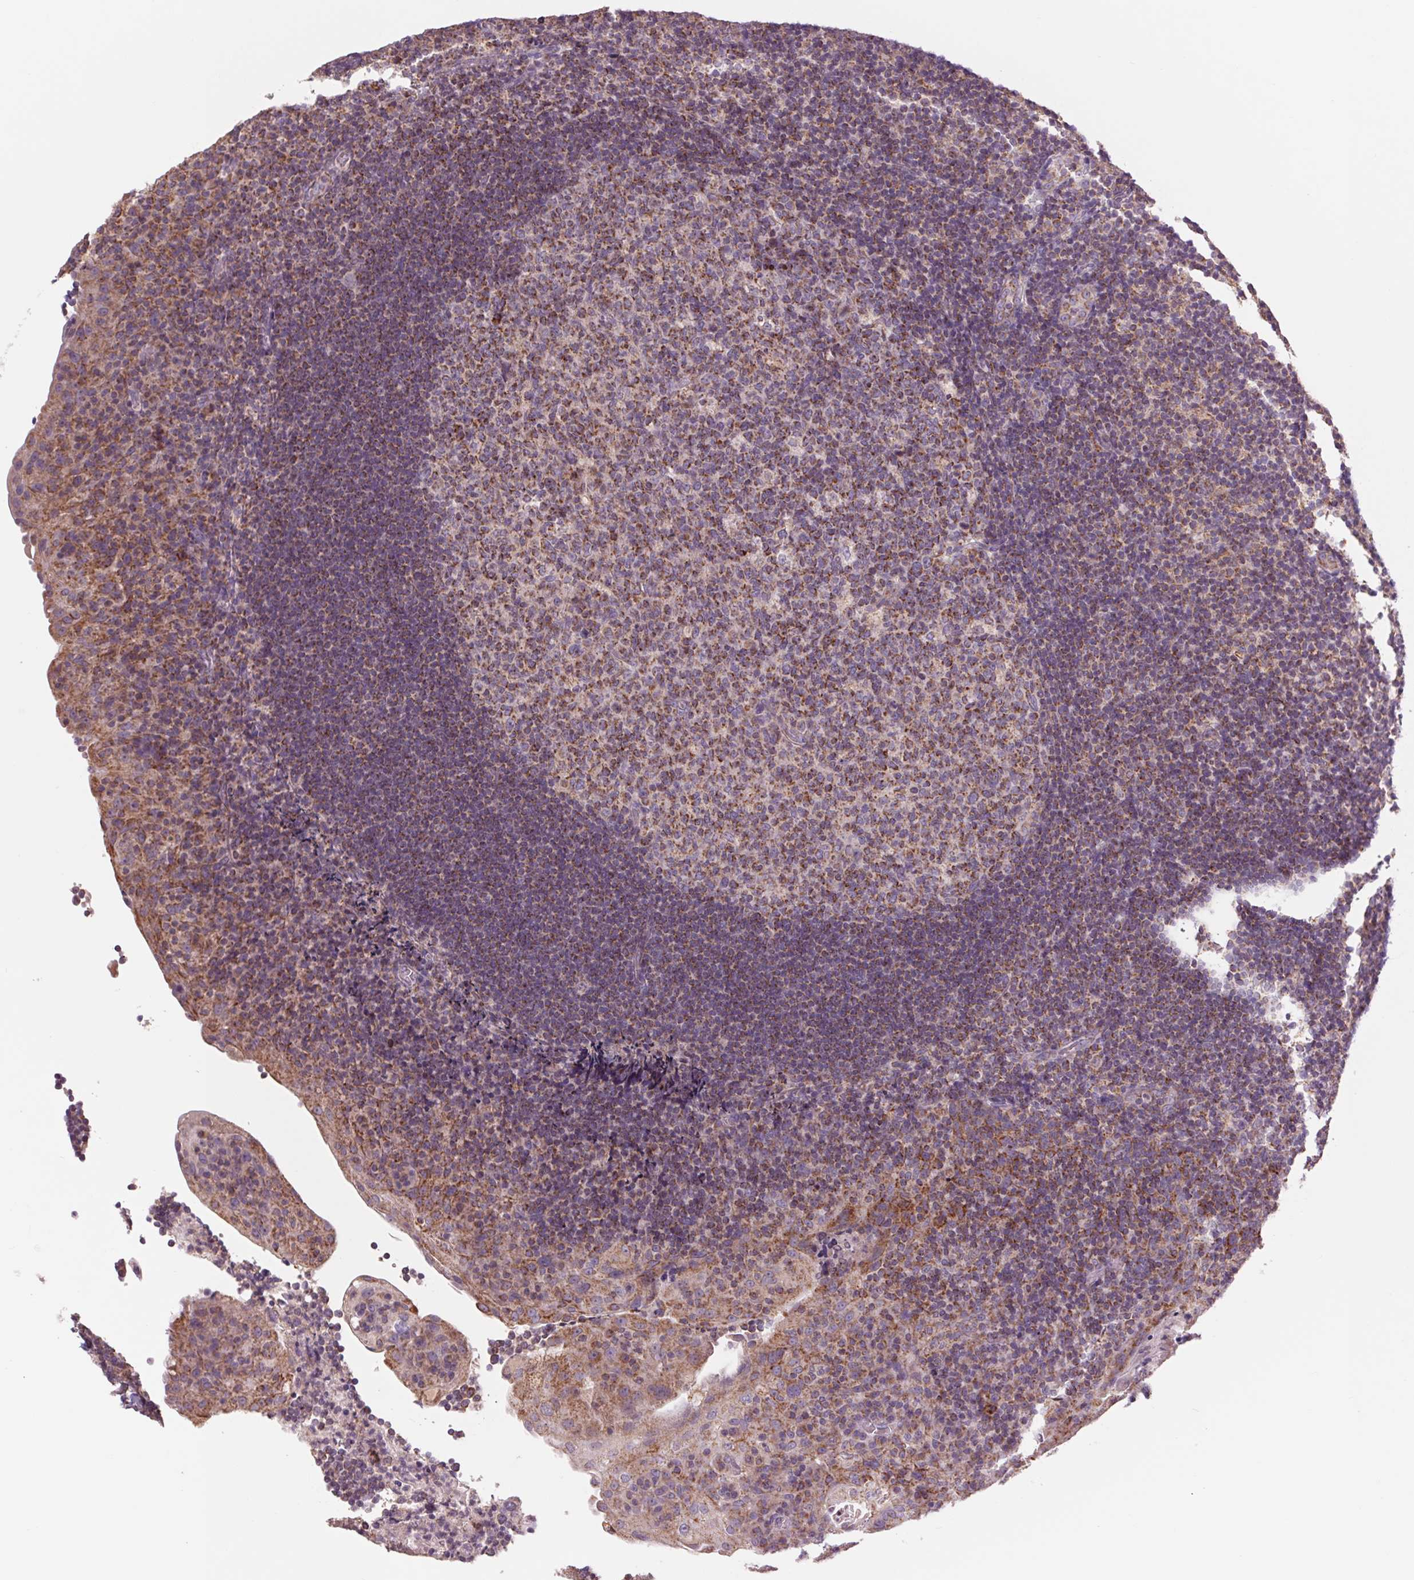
{"staining": {"intensity": "moderate", "quantity": ">75%", "location": "cytoplasmic/membranous"}, "tissue": "tonsil", "cell_type": "Germinal center cells", "image_type": "normal", "snomed": [{"axis": "morphology", "description": "Normal tissue, NOS"}, {"axis": "topography", "description": "Tonsil"}], "caption": "Brown immunohistochemical staining in benign tonsil demonstrates moderate cytoplasmic/membranous expression in approximately >75% of germinal center cells.", "gene": "COX6A1", "patient": {"sex": "male", "age": 17}}